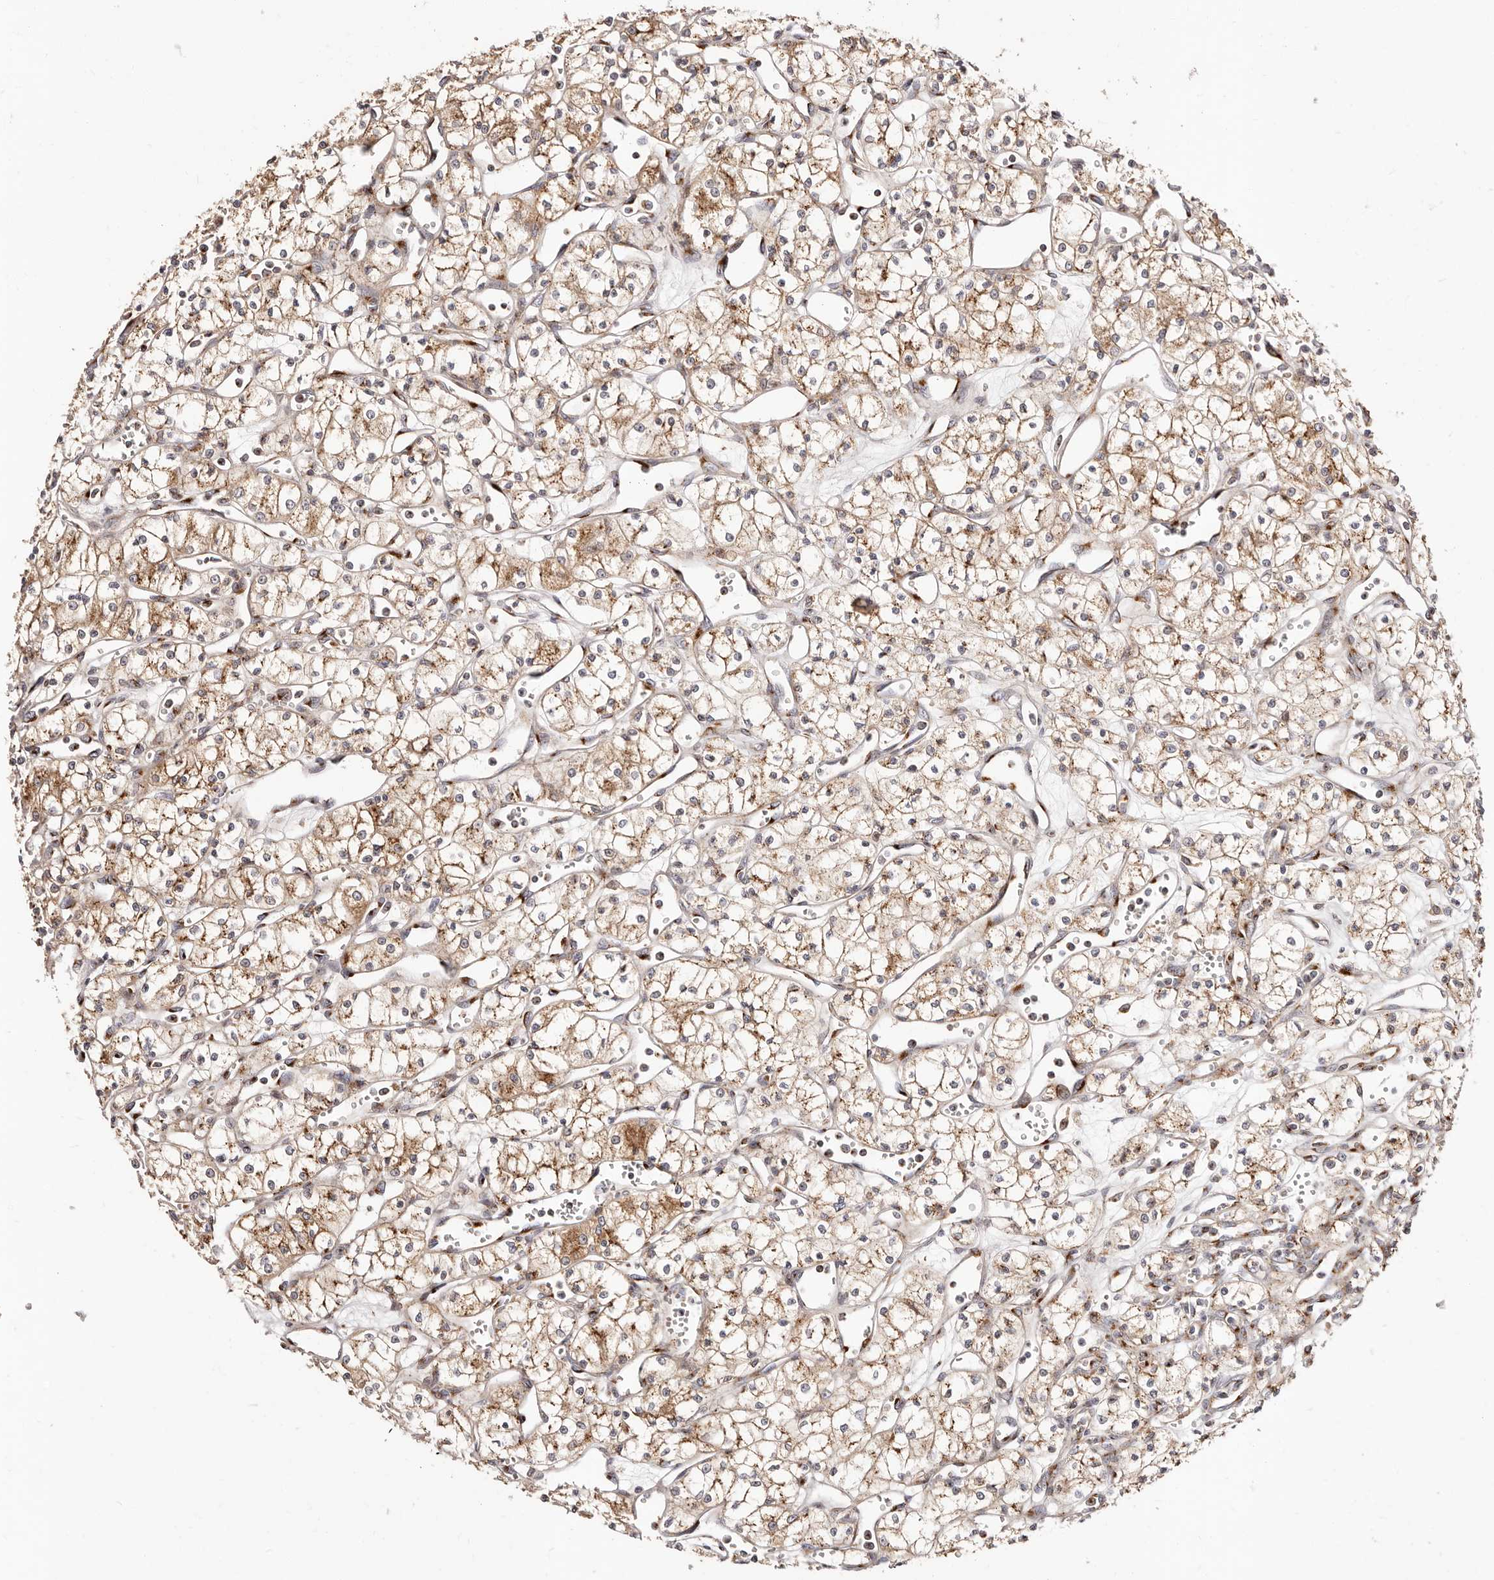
{"staining": {"intensity": "moderate", "quantity": ">75%", "location": "cytoplasmic/membranous"}, "tissue": "renal cancer", "cell_type": "Tumor cells", "image_type": "cancer", "snomed": [{"axis": "morphology", "description": "Adenocarcinoma, NOS"}, {"axis": "topography", "description": "Kidney"}], "caption": "A photomicrograph showing moderate cytoplasmic/membranous staining in approximately >75% of tumor cells in renal cancer (adenocarcinoma), as visualized by brown immunohistochemical staining.", "gene": "MAPK6", "patient": {"sex": "male", "age": 59}}